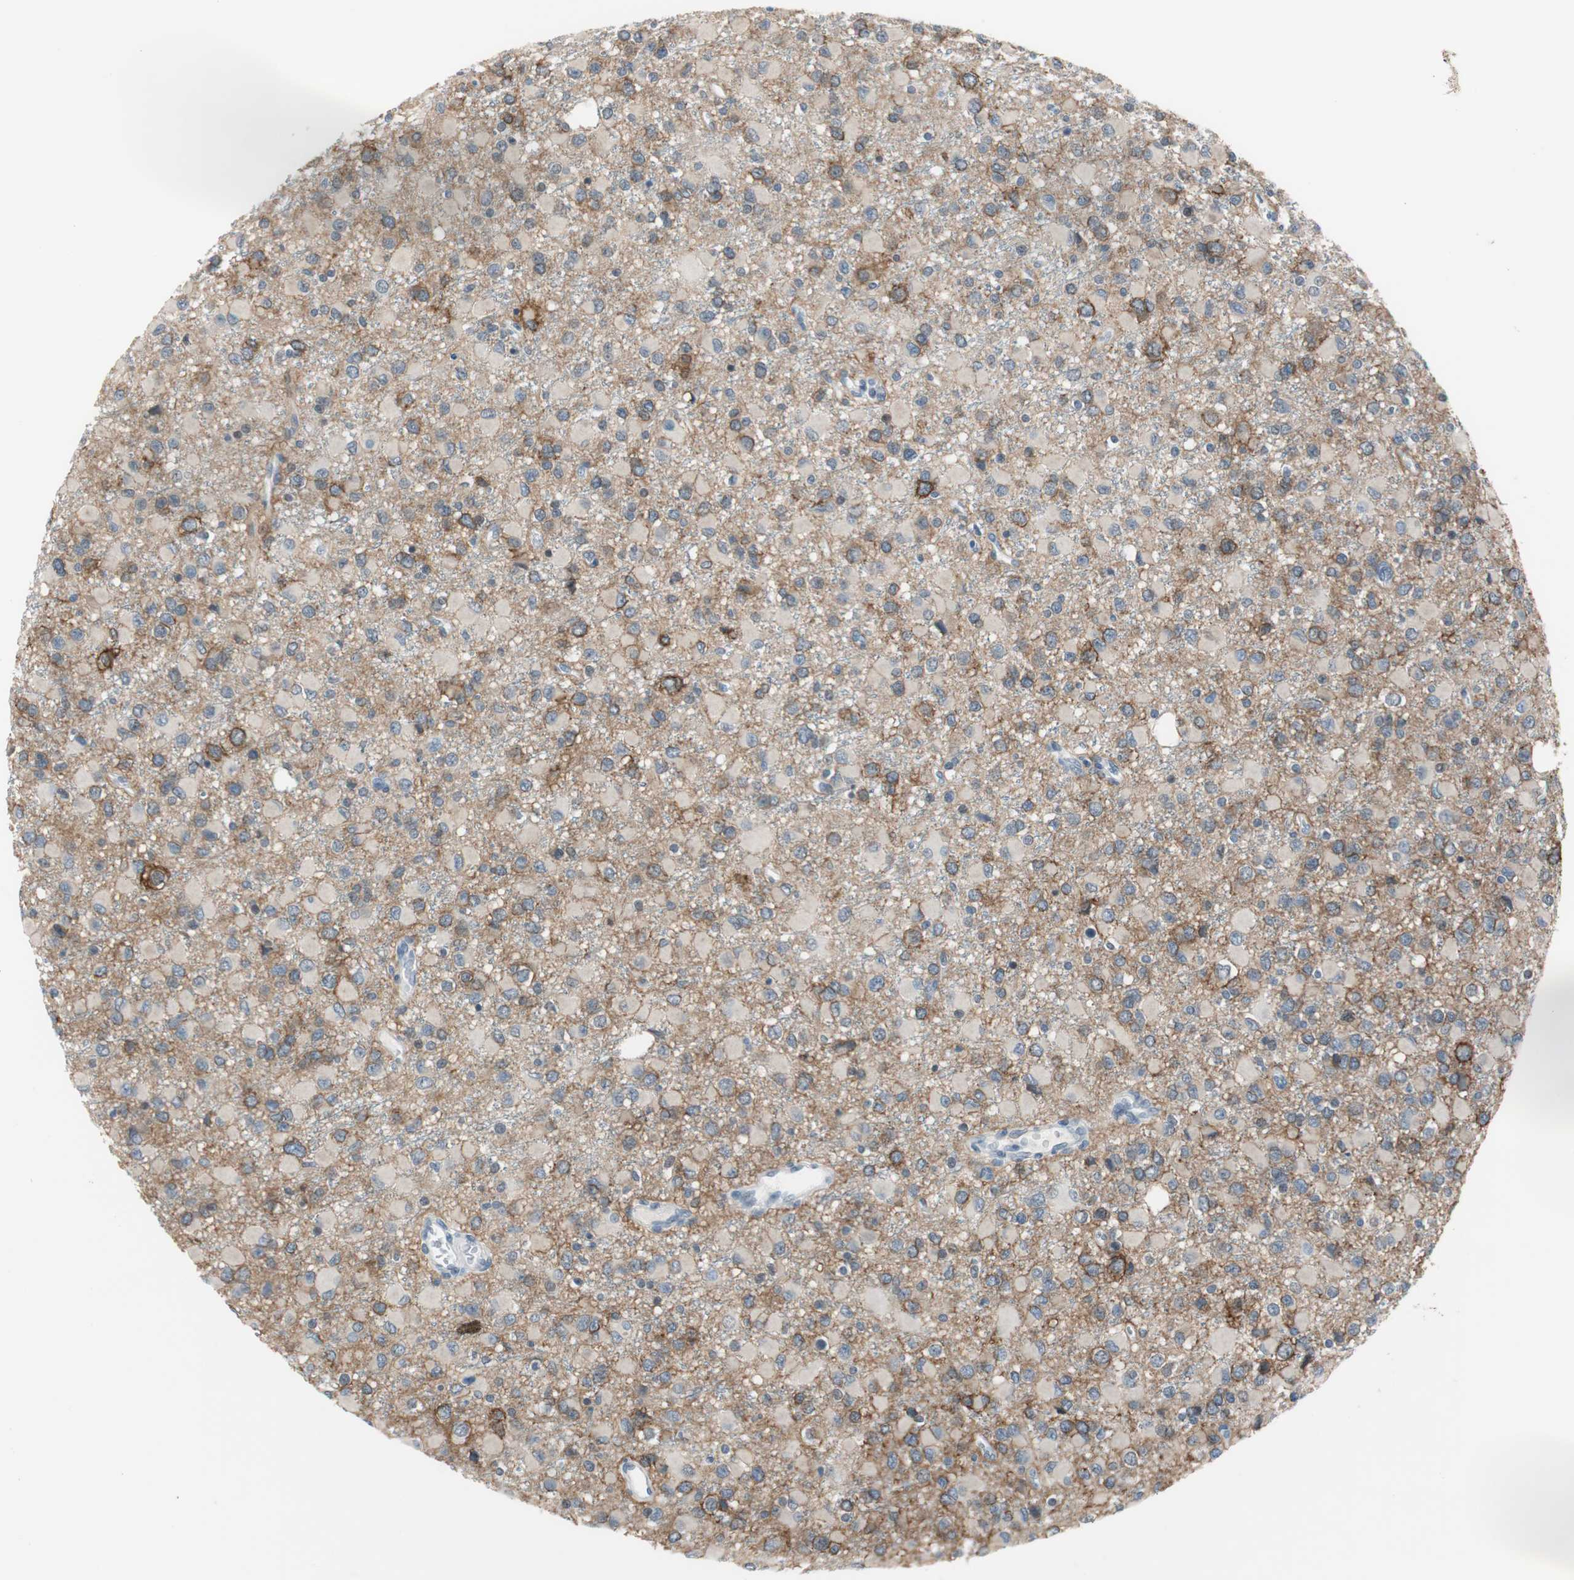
{"staining": {"intensity": "moderate", "quantity": "25%-75%", "location": "cytoplasmic/membranous"}, "tissue": "glioma", "cell_type": "Tumor cells", "image_type": "cancer", "snomed": [{"axis": "morphology", "description": "Glioma, malignant, Low grade"}, {"axis": "topography", "description": "Brain"}], "caption": "The histopathology image reveals staining of glioma, revealing moderate cytoplasmic/membranous protein positivity (brown color) within tumor cells. (DAB (3,3'-diaminobenzidine) IHC, brown staining for protein, blue staining for nuclei).", "gene": "GRHL1", "patient": {"sex": "male", "age": 42}}